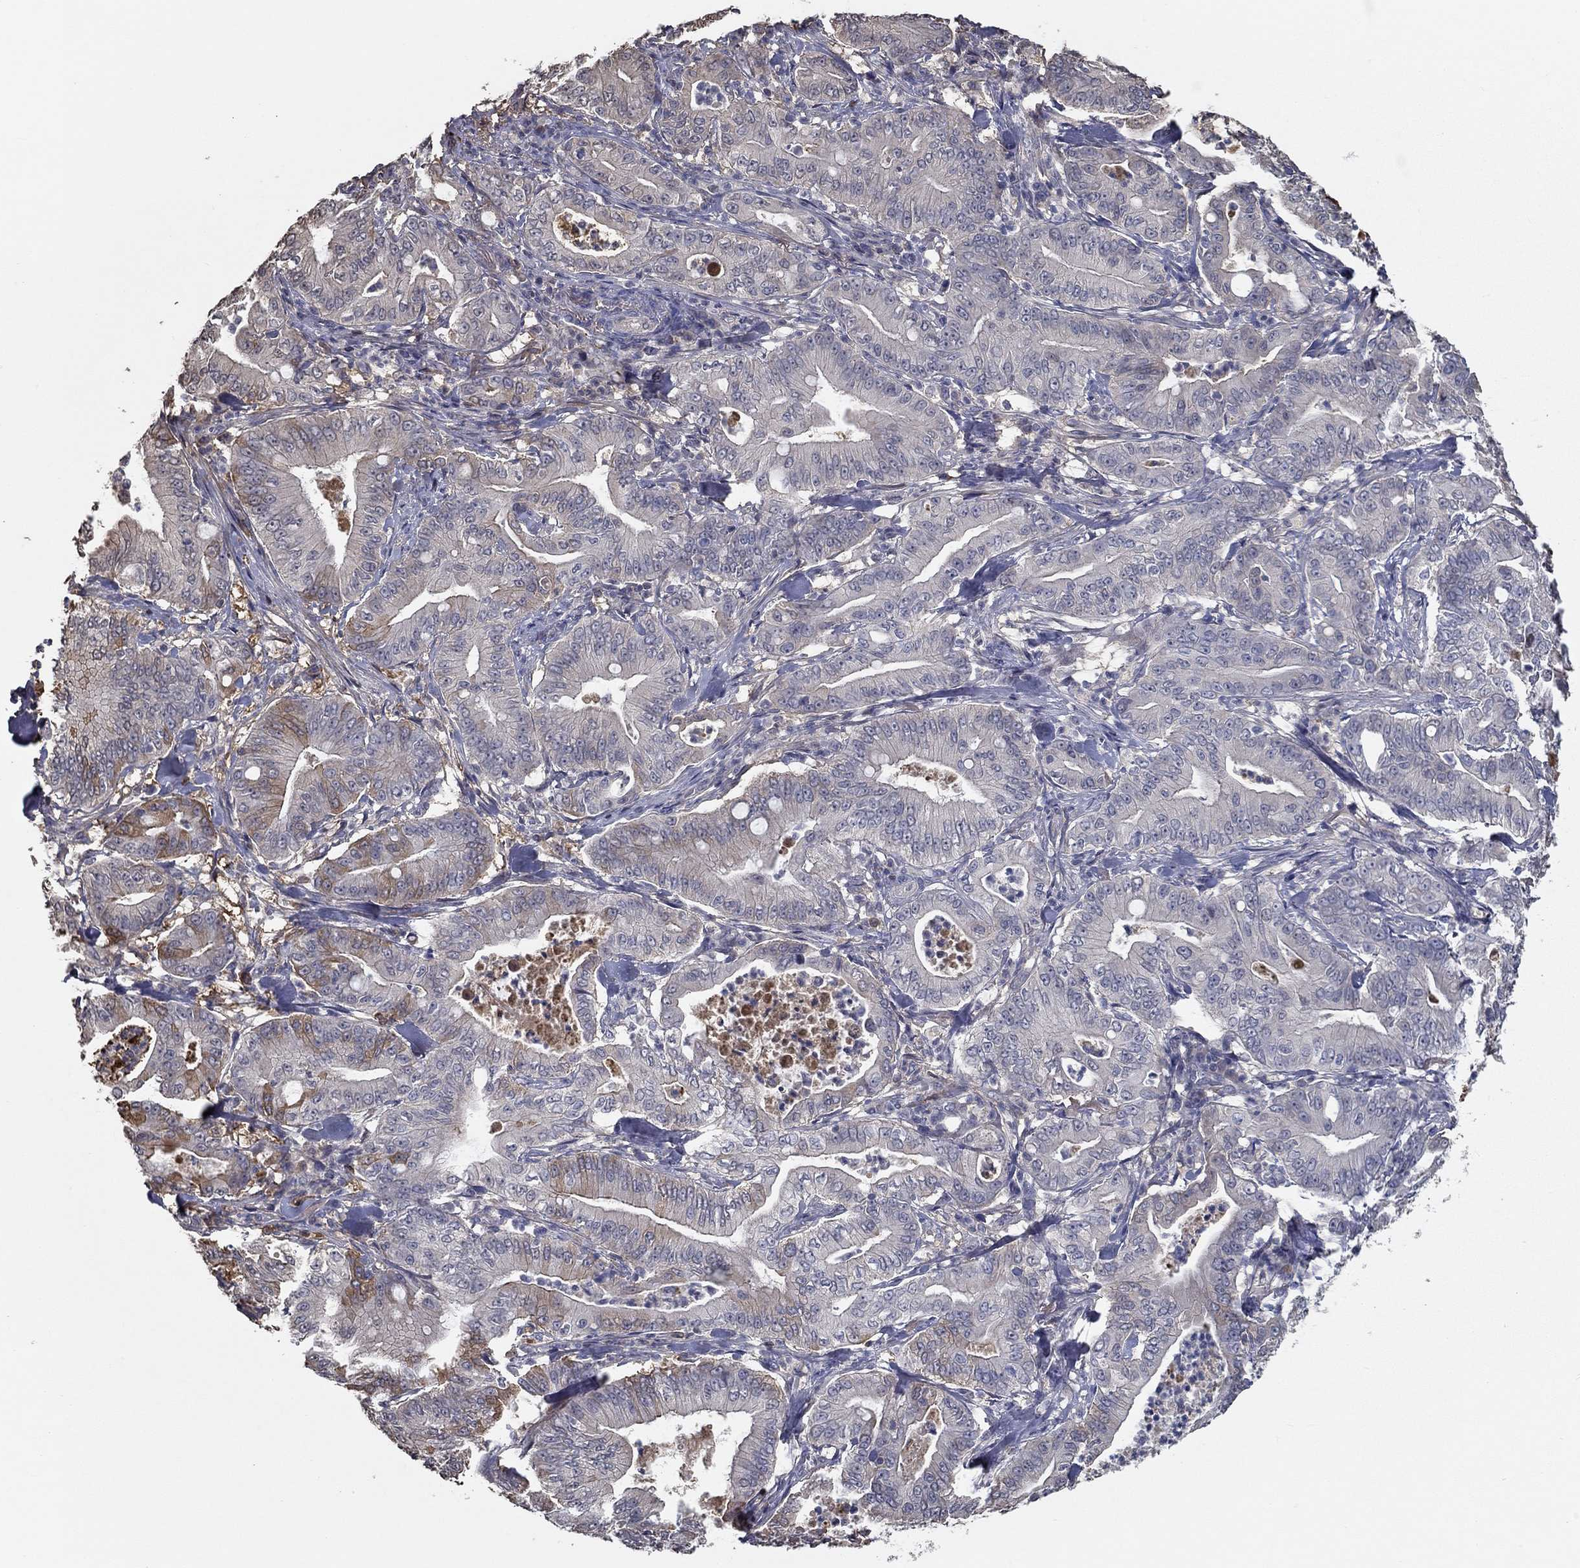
{"staining": {"intensity": "moderate", "quantity": "<25%", "location": "cytoplasmic/membranous"}, "tissue": "pancreatic cancer", "cell_type": "Tumor cells", "image_type": "cancer", "snomed": [{"axis": "morphology", "description": "Adenocarcinoma, NOS"}, {"axis": "topography", "description": "Pancreas"}], "caption": "The immunohistochemical stain highlights moderate cytoplasmic/membranous staining in tumor cells of pancreatic adenocarcinoma tissue.", "gene": "IL10", "patient": {"sex": "male", "age": 71}}